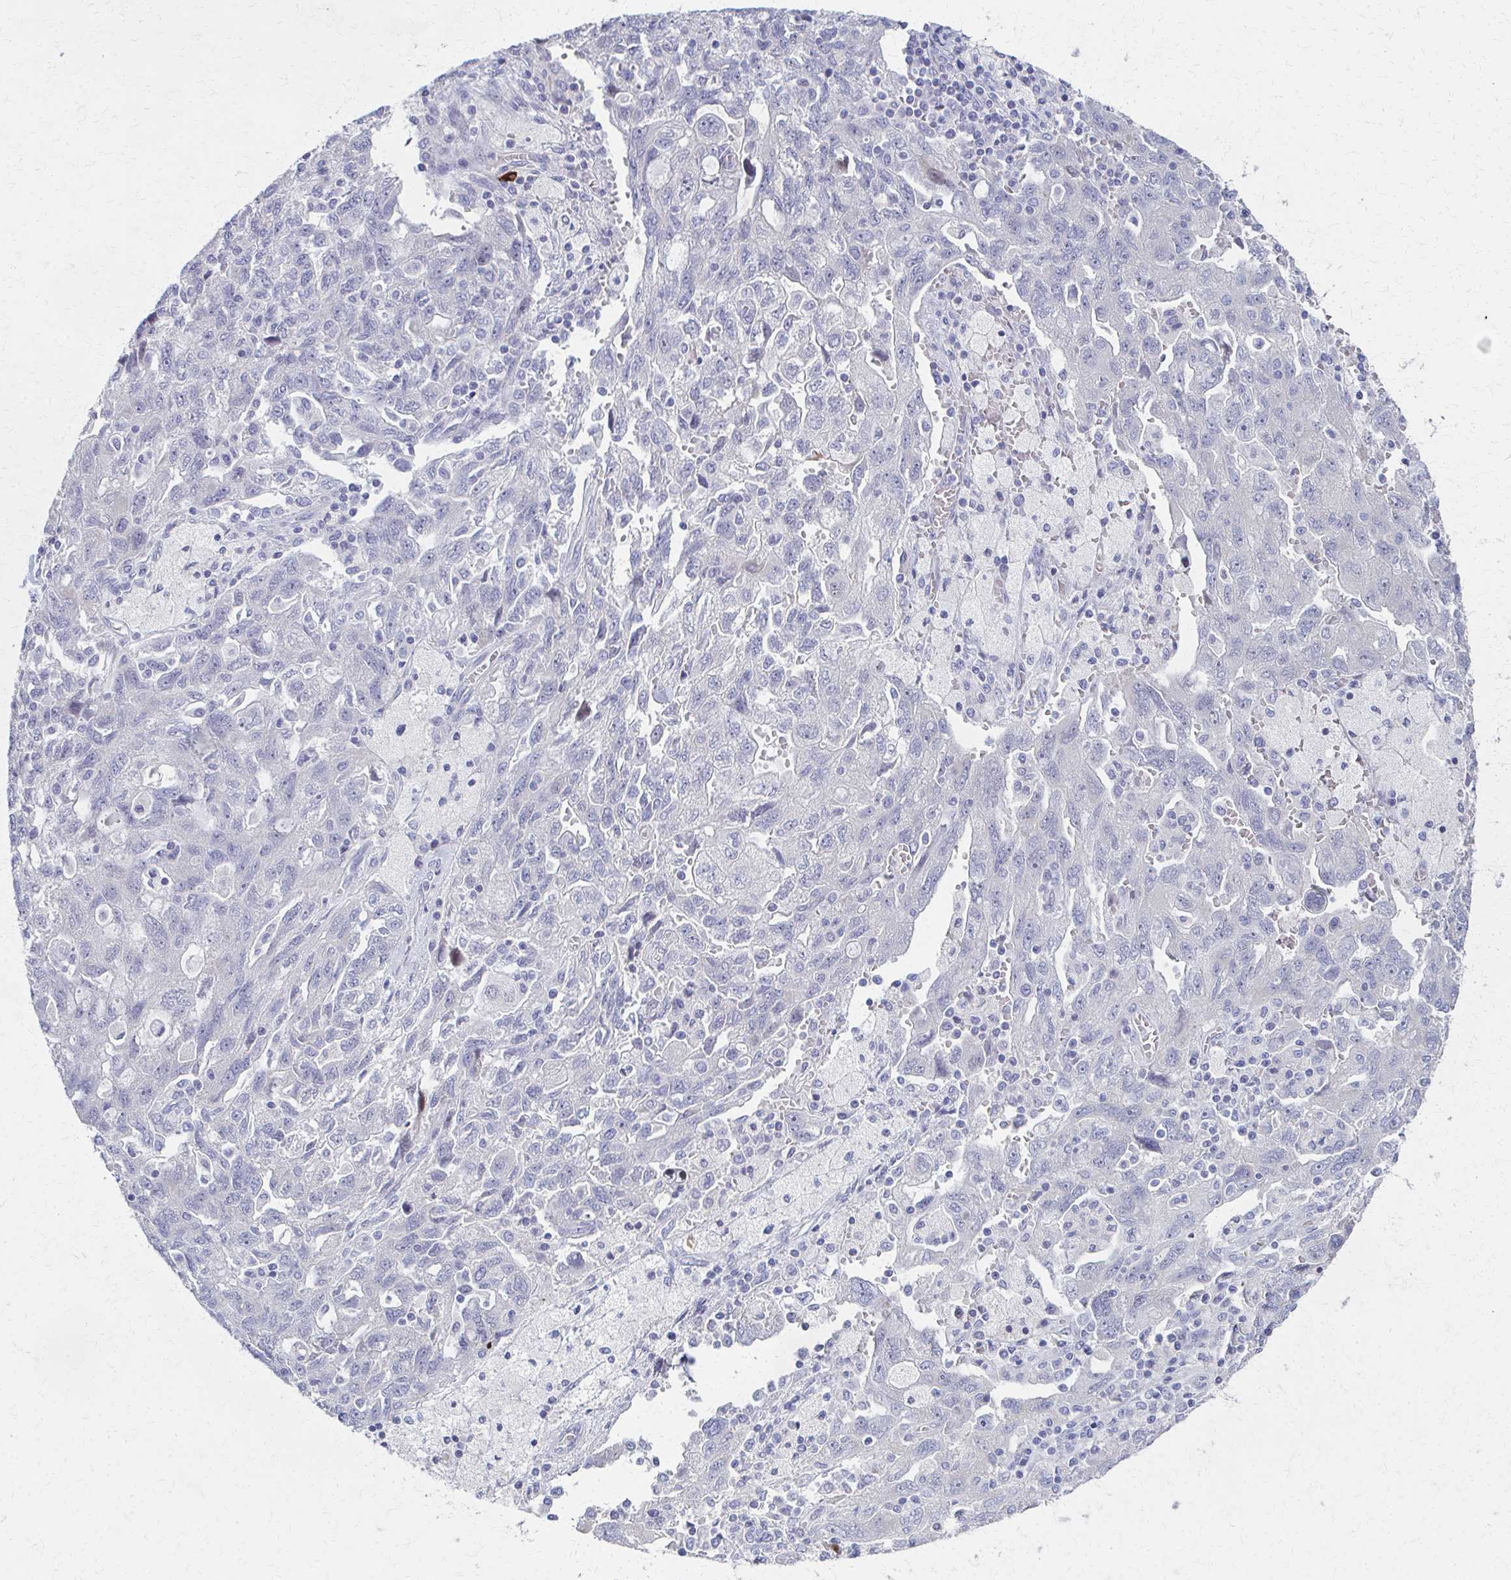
{"staining": {"intensity": "negative", "quantity": "none", "location": "none"}, "tissue": "ovarian cancer", "cell_type": "Tumor cells", "image_type": "cancer", "snomed": [{"axis": "morphology", "description": "Carcinoma, NOS"}, {"axis": "morphology", "description": "Cystadenocarcinoma, serous, NOS"}, {"axis": "topography", "description": "Ovary"}], "caption": "DAB immunohistochemical staining of human ovarian cancer (serous cystadenocarcinoma) shows no significant expression in tumor cells. (DAB immunohistochemistry, high magnification).", "gene": "MS4A2", "patient": {"sex": "female", "age": 69}}